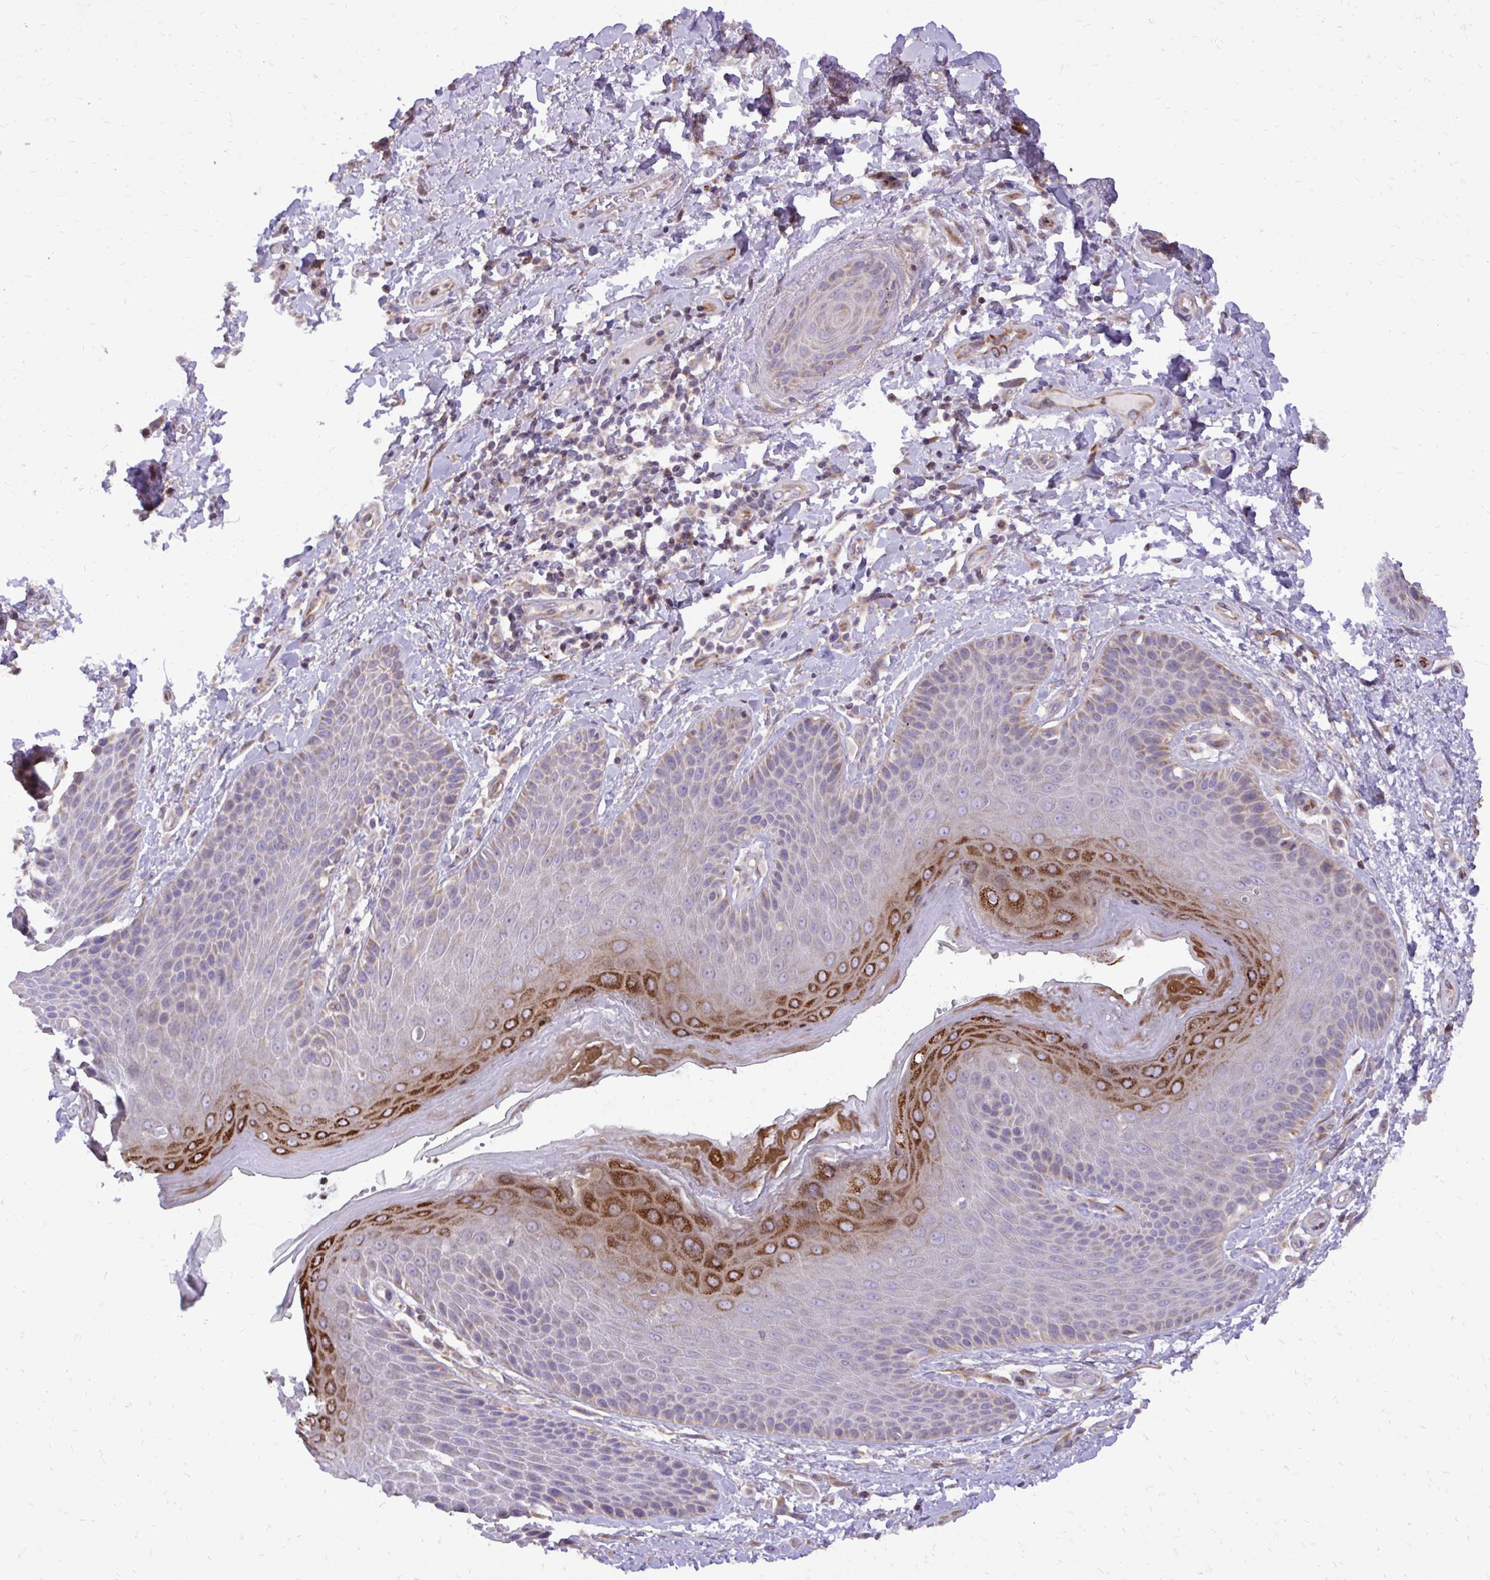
{"staining": {"intensity": "strong", "quantity": "<25%", "location": "cytoplasmic/membranous"}, "tissue": "skin", "cell_type": "Epidermal cells", "image_type": "normal", "snomed": [{"axis": "morphology", "description": "Normal tissue, NOS"}, {"axis": "topography", "description": "Anal"}, {"axis": "topography", "description": "Peripheral nerve tissue"}], "caption": "Protein analysis of benign skin displays strong cytoplasmic/membranous staining in about <25% of epidermal cells. Nuclei are stained in blue.", "gene": "ABCC3", "patient": {"sex": "male", "age": 51}}